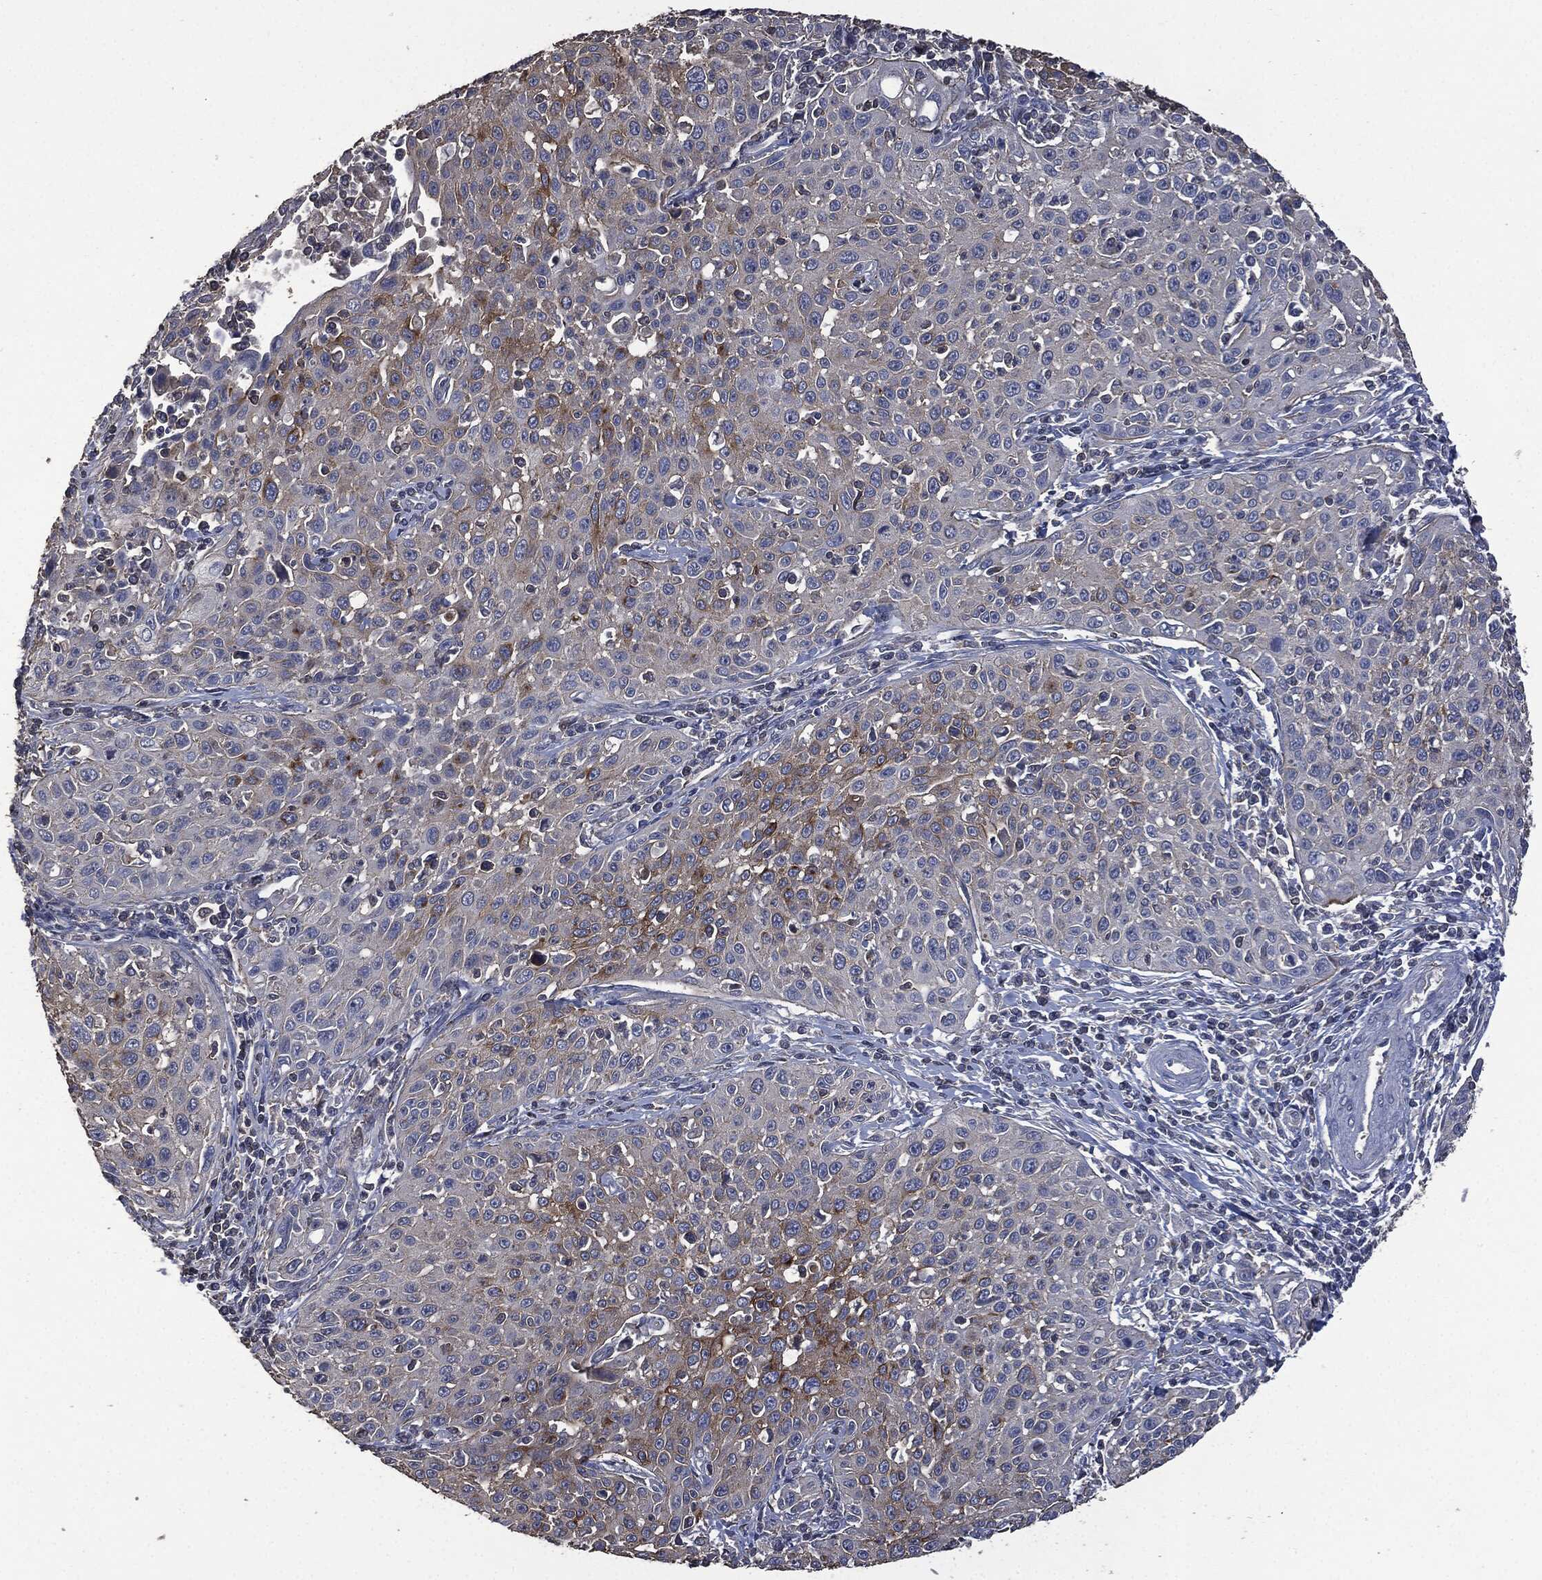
{"staining": {"intensity": "moderate", "quantity": "<25%", "location": "cytoplasmic/membranous"}, "tissue": "cervical cancer", "cell_type": "Tumor cells", "image_type": "cancer", "snomed": [{"axis": "morphology", "description": "Squamous cell carcinoma, NOS"}, {"axis": "topography", "description": "Cervix"}], "caption": "Immunohistochemistry (IHC) histopathology image of neoplastic tissue: squamous cell carcinoma (cervical) stained using IHC shows low levels of moderate protein expression localized specifically in the cytoplasmic/membranous of tumor cells, appearing as a cytoplasmic/membranous brown color.", "gene": "MSLN", "patient": {"sex": "female", "age": 26}}